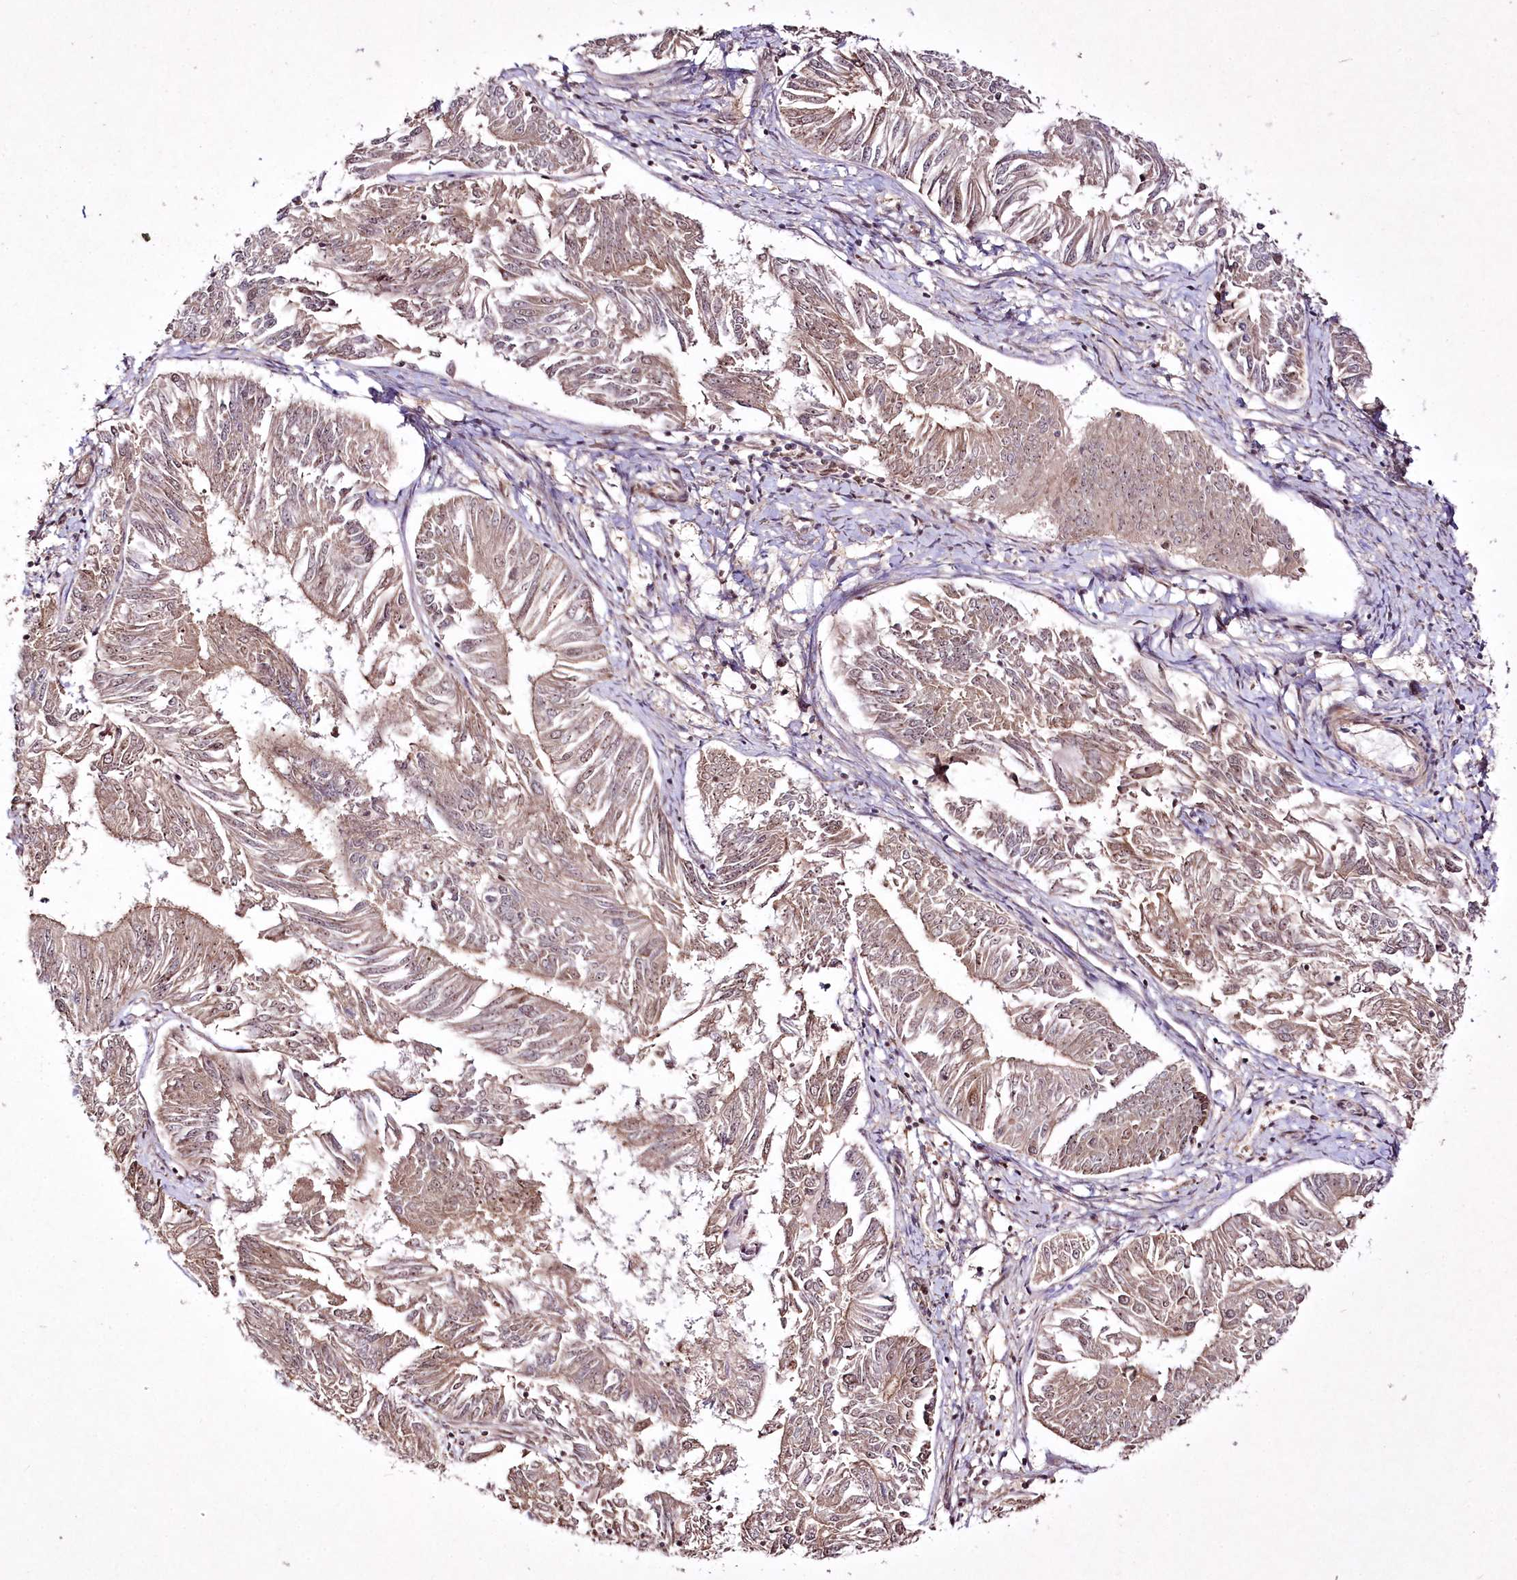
{"staining": {"intensity": "weak", "quantity": ">75%", "location": "cytoplasmic/membranous"}, "tissue": "endometrial cancer", "cell_type": "Tumor cells", "image_type": "cancer", "snomed": [{"axis": "morphology", "description": "Adenocarcinoma, NOS"}, {"axis": "topography", "description": "Endometrium"}], "caption": "Weak cytoplasmic/membranous positivity is present in approximately >75% of tumor cells in endometrial cancer.", "gene": "CCDC59", "patient": {"sex": "female", "age": 58}}